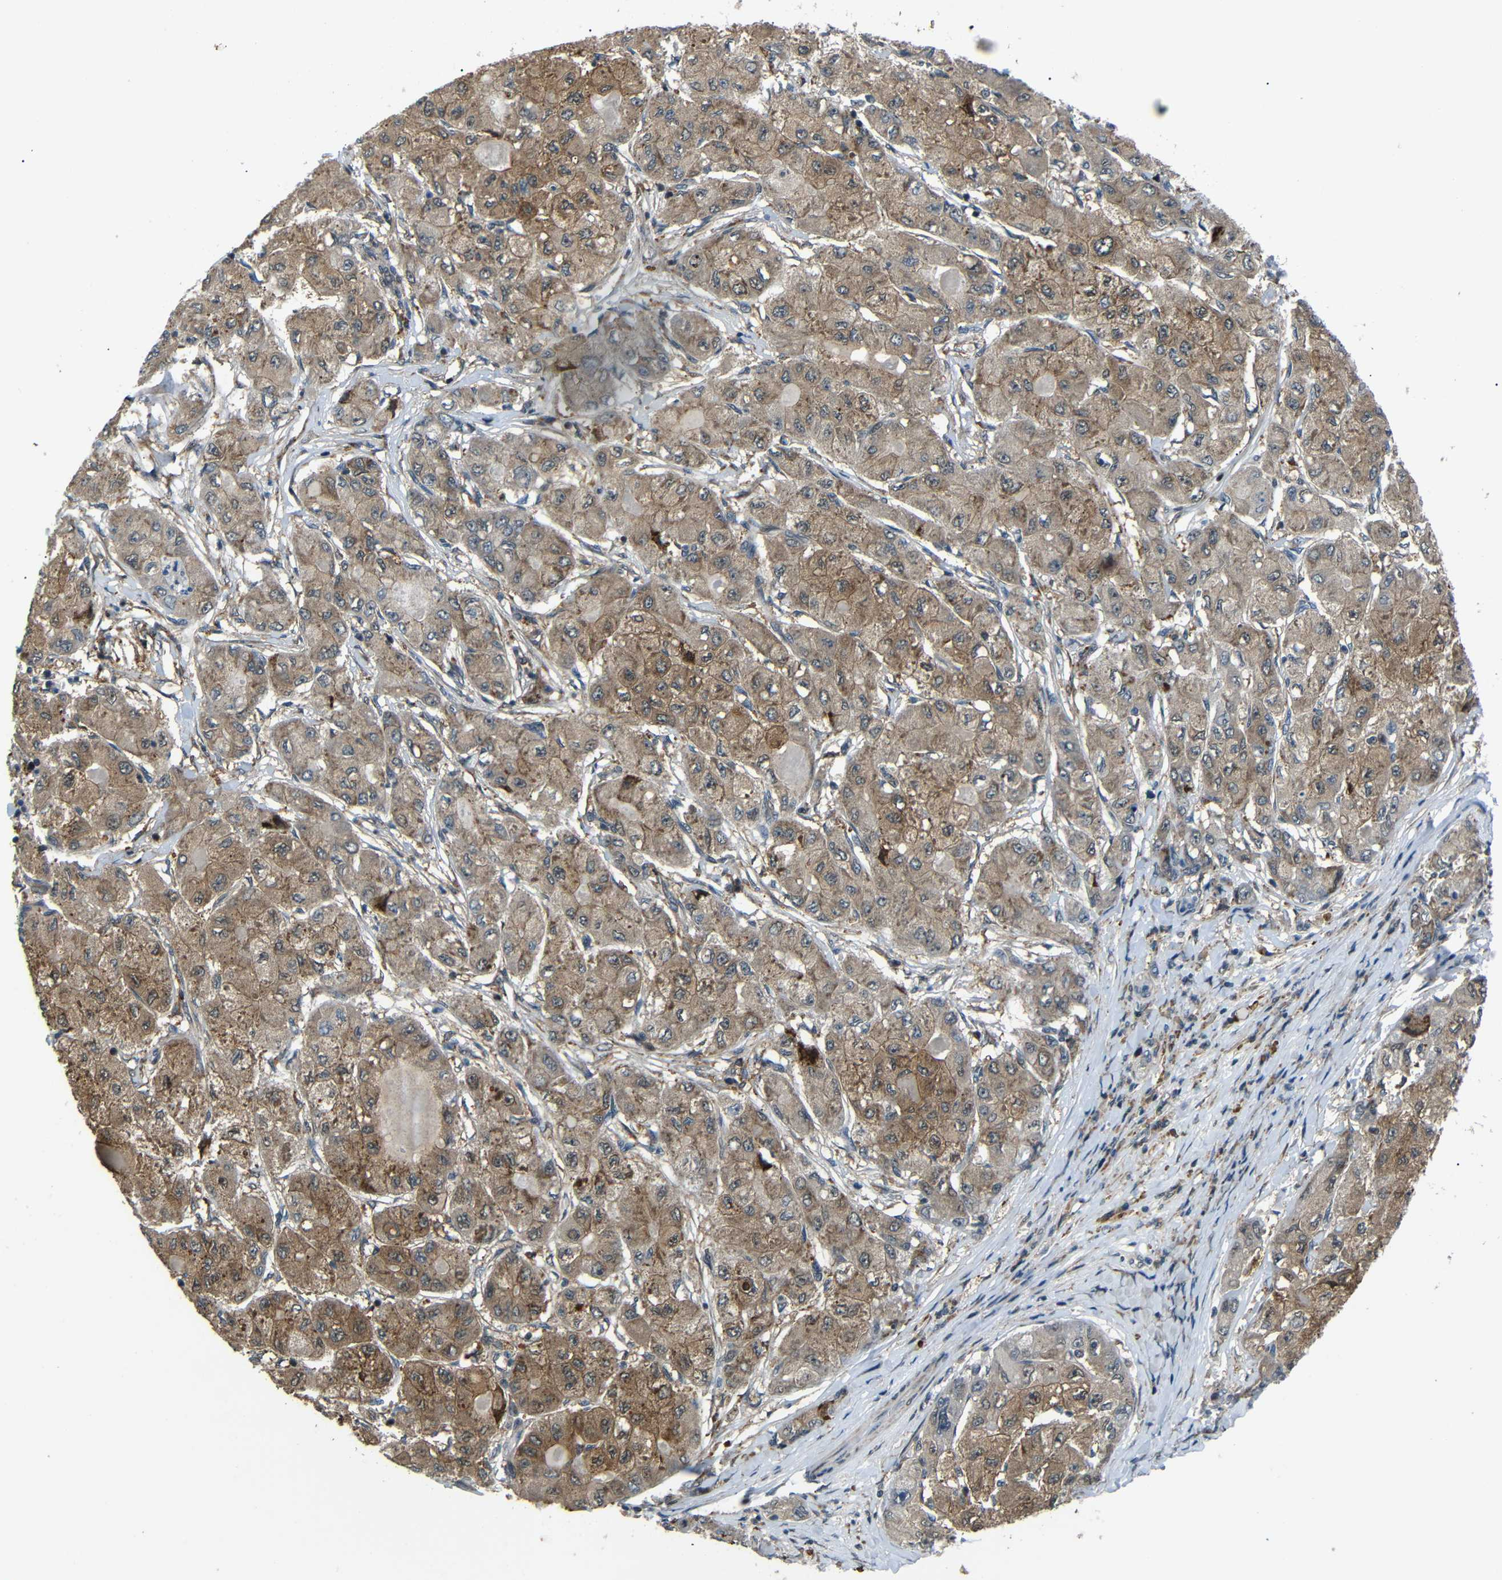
{"staining": {"intensity": "moderate", "quantity": "25%-75%", "location": "cytoplasmic/membranous"}, "tissue": "liver cancer", "cell_type": "Tumor cells", "image_type": "cancer", "snomed": [{"axis": "morphology", "description": "Carcinoma, Hepatocellular, NOS"}, {"axis": "topography", "description": "Liver"}], "caption": "A high-resolution histopathology image shows immunohistochemistry (IHC) staining of hepatocellular carcinoma (liver), which displays moderate cytoplasmic/membranous positivity in about 25%-75% of tumor cells. Using DAB (brown) and hematoxylin (blue) stains, captured at high magnification using brightfield microscopy.", "gene": "SYDE1", "patient": {"sex": "male", "age": 80}}